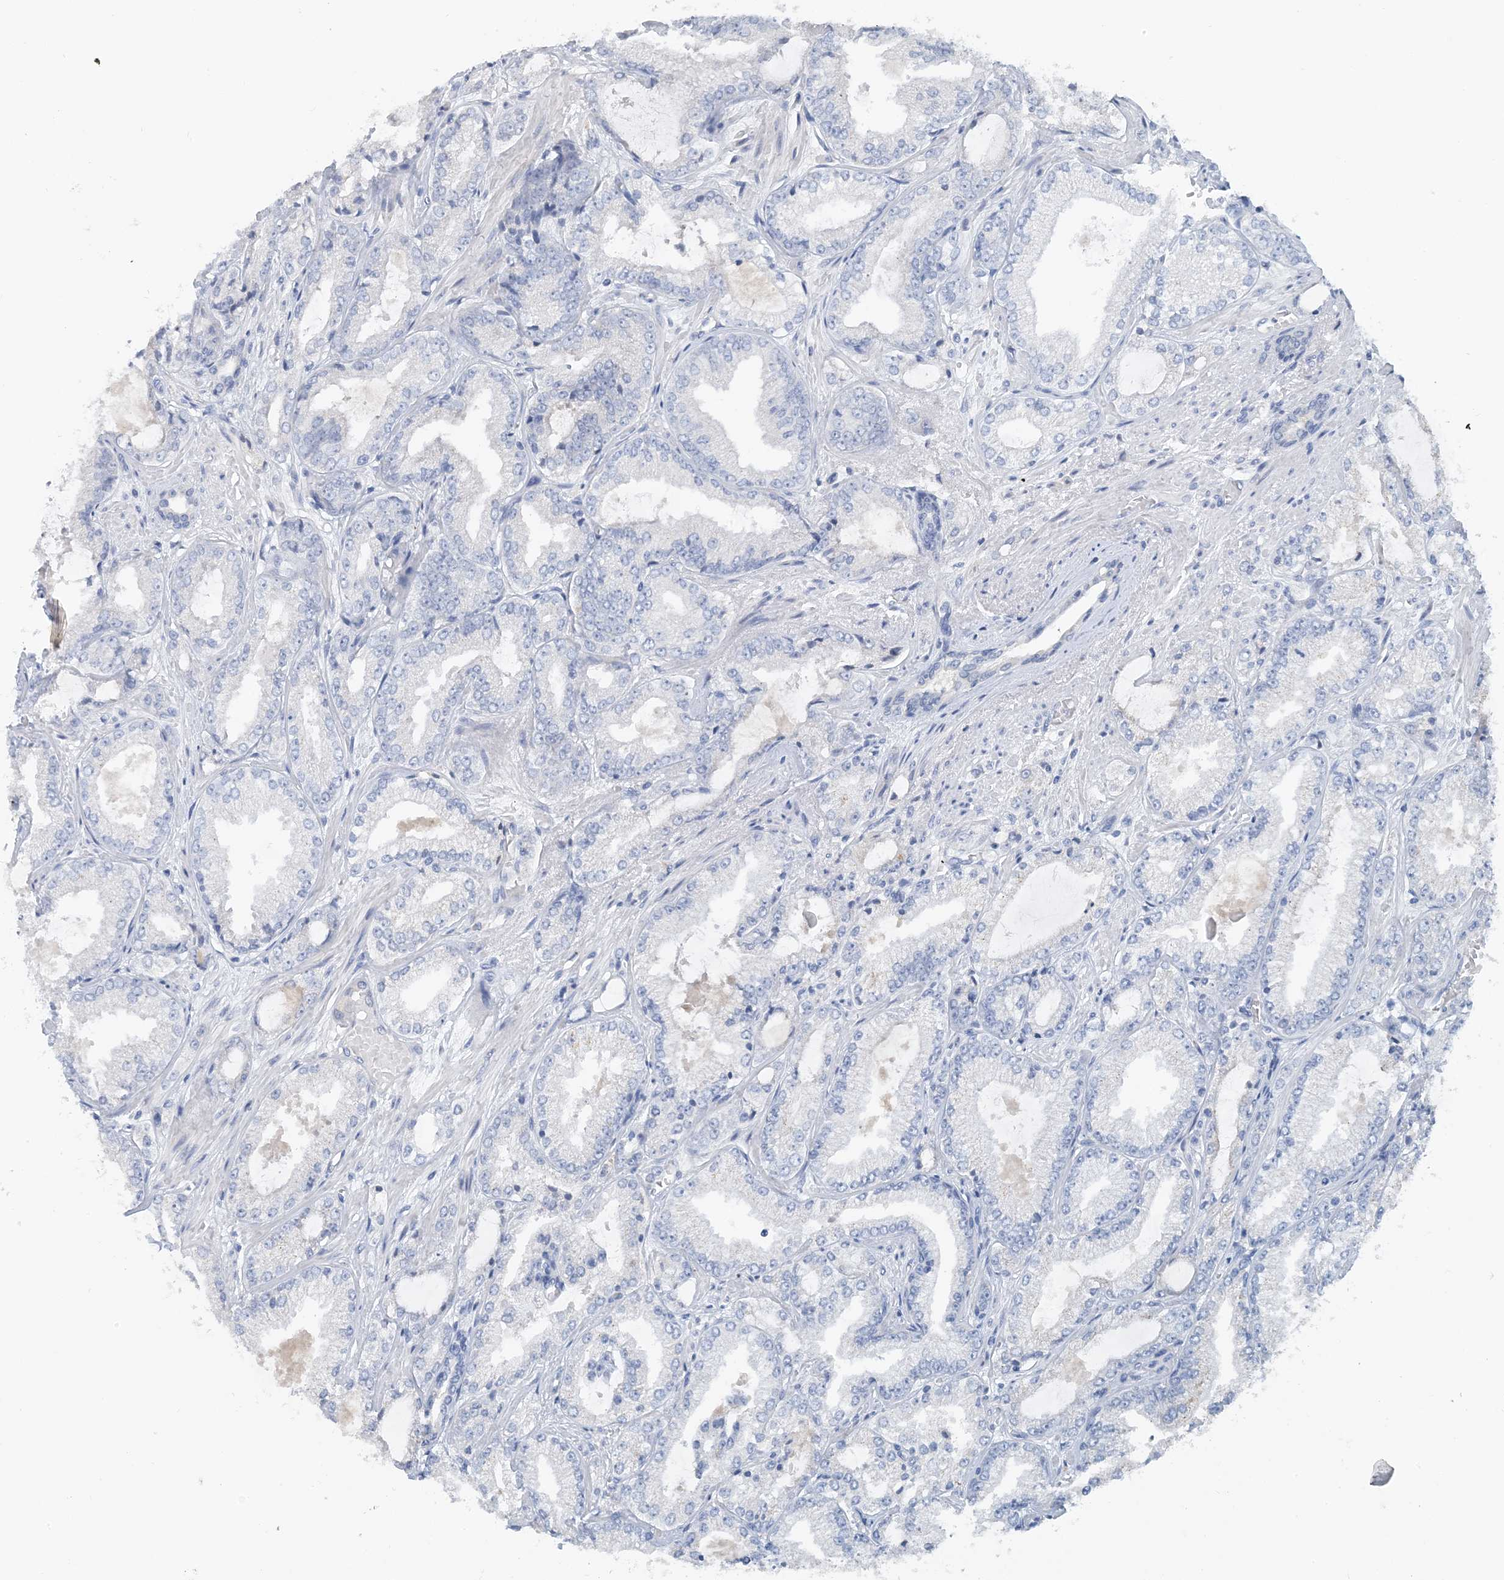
{"staining": {"intensity": "negative", "quantity": "none", "location": "none"}, "tissue": "prostate cancer", "cell_type": "Tumor cells", "image_type": "cancer", "snomed": [{"axis": "morphology", "description": "Adenocarcinoma, High grade"}, {"axis": "topography", "description": "Prostate"}], "caption": "DAB immunohistochemical staining of prostate cancer reveals no significant expression in tumor cells. Brightfield microscopy of immunohistochemistry stained with DAB (brown) and hematoxylin (blue), captured at high magnification.", "gene": "CTRL", "patient": {"sex": "male", "age": 71}}